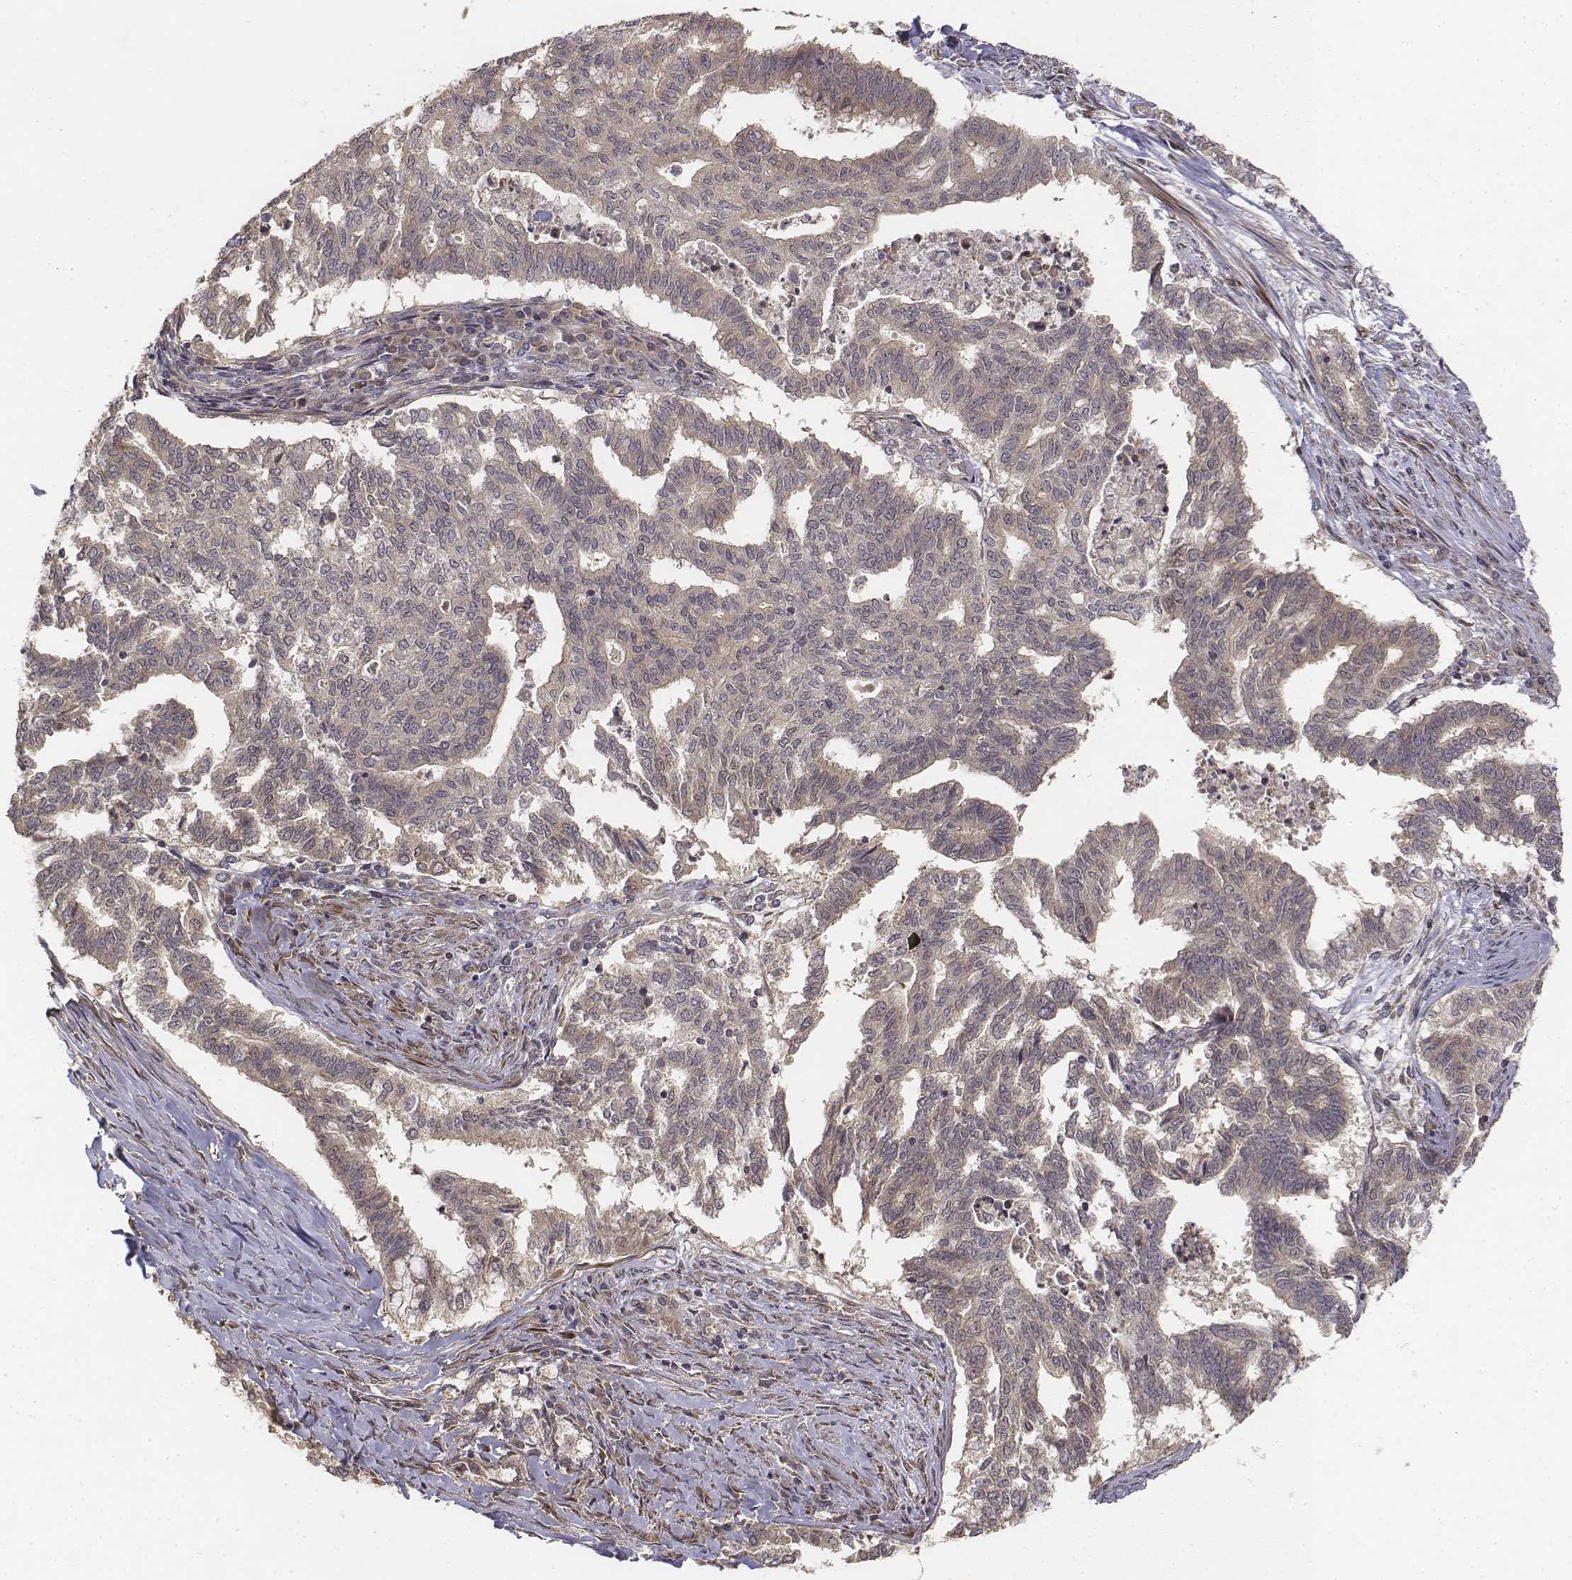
{"staining": {"intensity": "weak", "quantity": "<25%", "location": "cytoplasmic/membranous"}, "tissue": "endometrial cancer", "cell_type": "Tumor cells", "image_type": "cancer", "snomed": [{"axis": "morphology", "description": "Adenocarcinoma, NOS"}, {"axis": "topography", "description": "Endometrium"}], "caption": "This is an immunohistochemistry histopathology image of endometrial cancer (adenocarcinoma). There is no positivity in tumor cells.", "gene": "FBXO21", "patient": {"sex": "female", "age": 79}}